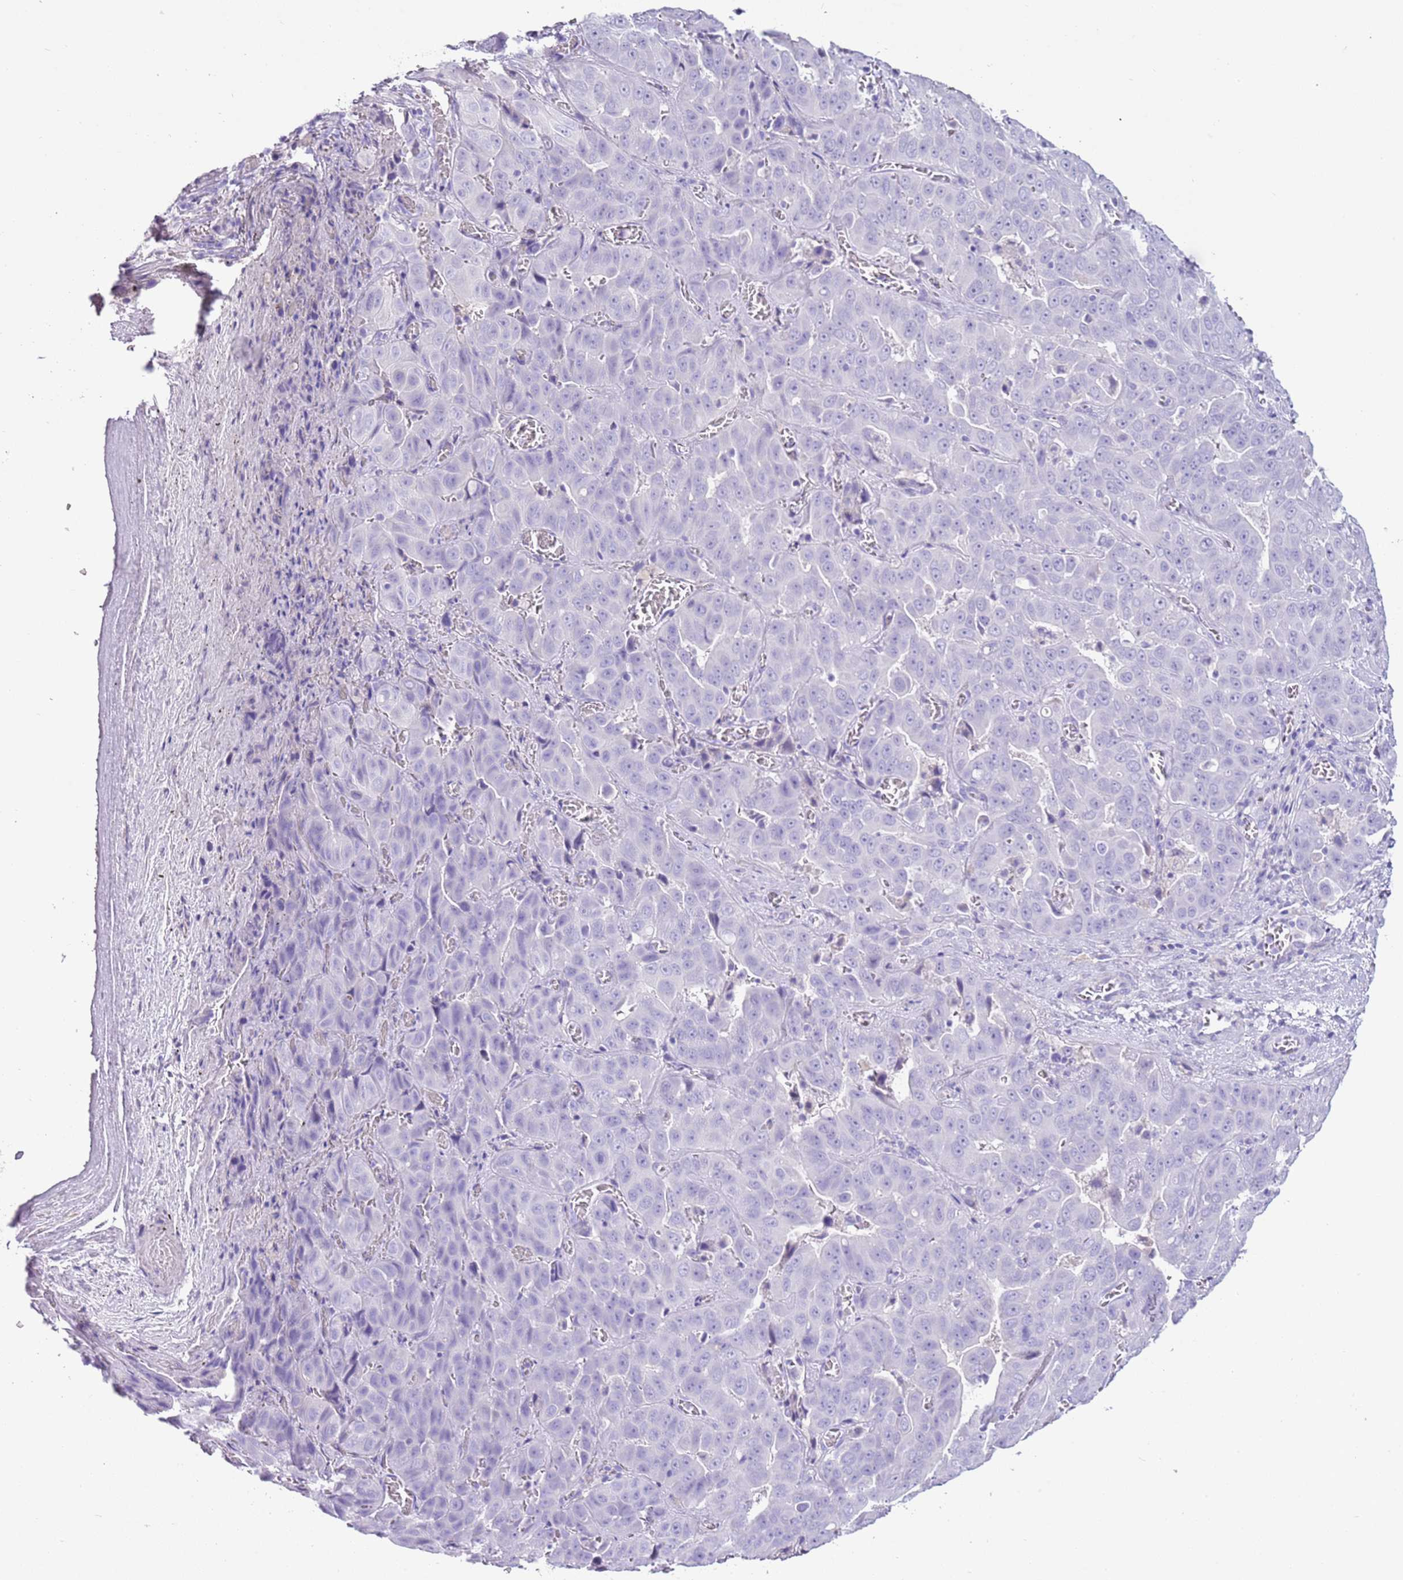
{"staining": {"intensity": "negative", "quantity": "none", "location": "none"}, "tissue": "liver cancer", "cell_type": "Tumor cells", "image_type": "cancer", "snomed": [{"axis": "morphology", "description": "Cholangiocarcinoma"}, {"axis": "topography", "description": "Liver"}], "caption": "Liver cholangiocarcinoma was stained to show a protein in brown. There is no significant positivity in tumor cells. (DAB (3,3'-diaminobenzidine) IHC, high magnification).", "gene": "IGKV3D-11", "patient": {"sex": "female", "age": 52}}